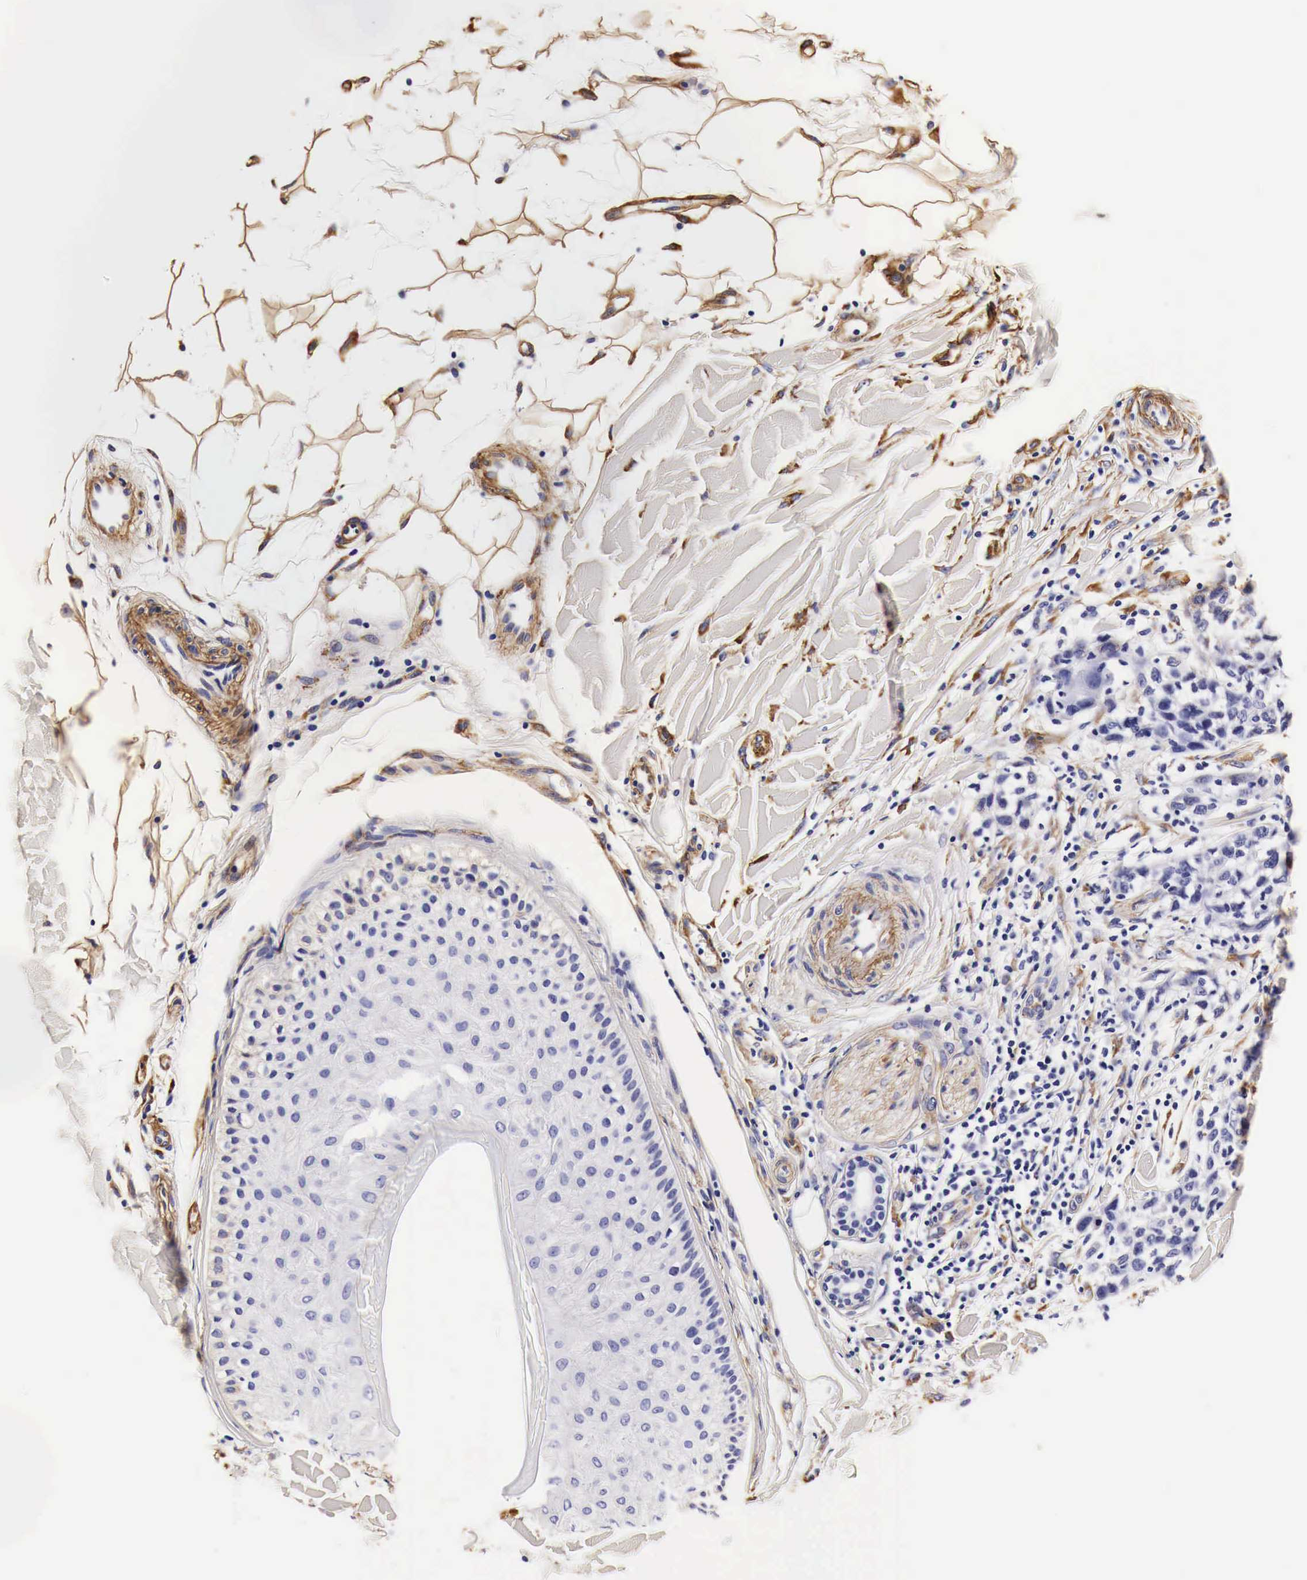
{"staining": {"intensity": "negative", "quantity": "none", "location": "none"}, "tissue": "skin cancer", "cell_type": "Tumor cells", "image_type": "cancer", "snomed": [{"axis": "morphology", "description": "Squamous cell carcinoma, NOS"}, {"axis": "topography", "description": "Skin"}], "caption": "Tumor cells are negative for protein expression in human skin cancer.", "gene": "LAMB2", "patient": {"sex": "male", "age": 77}}